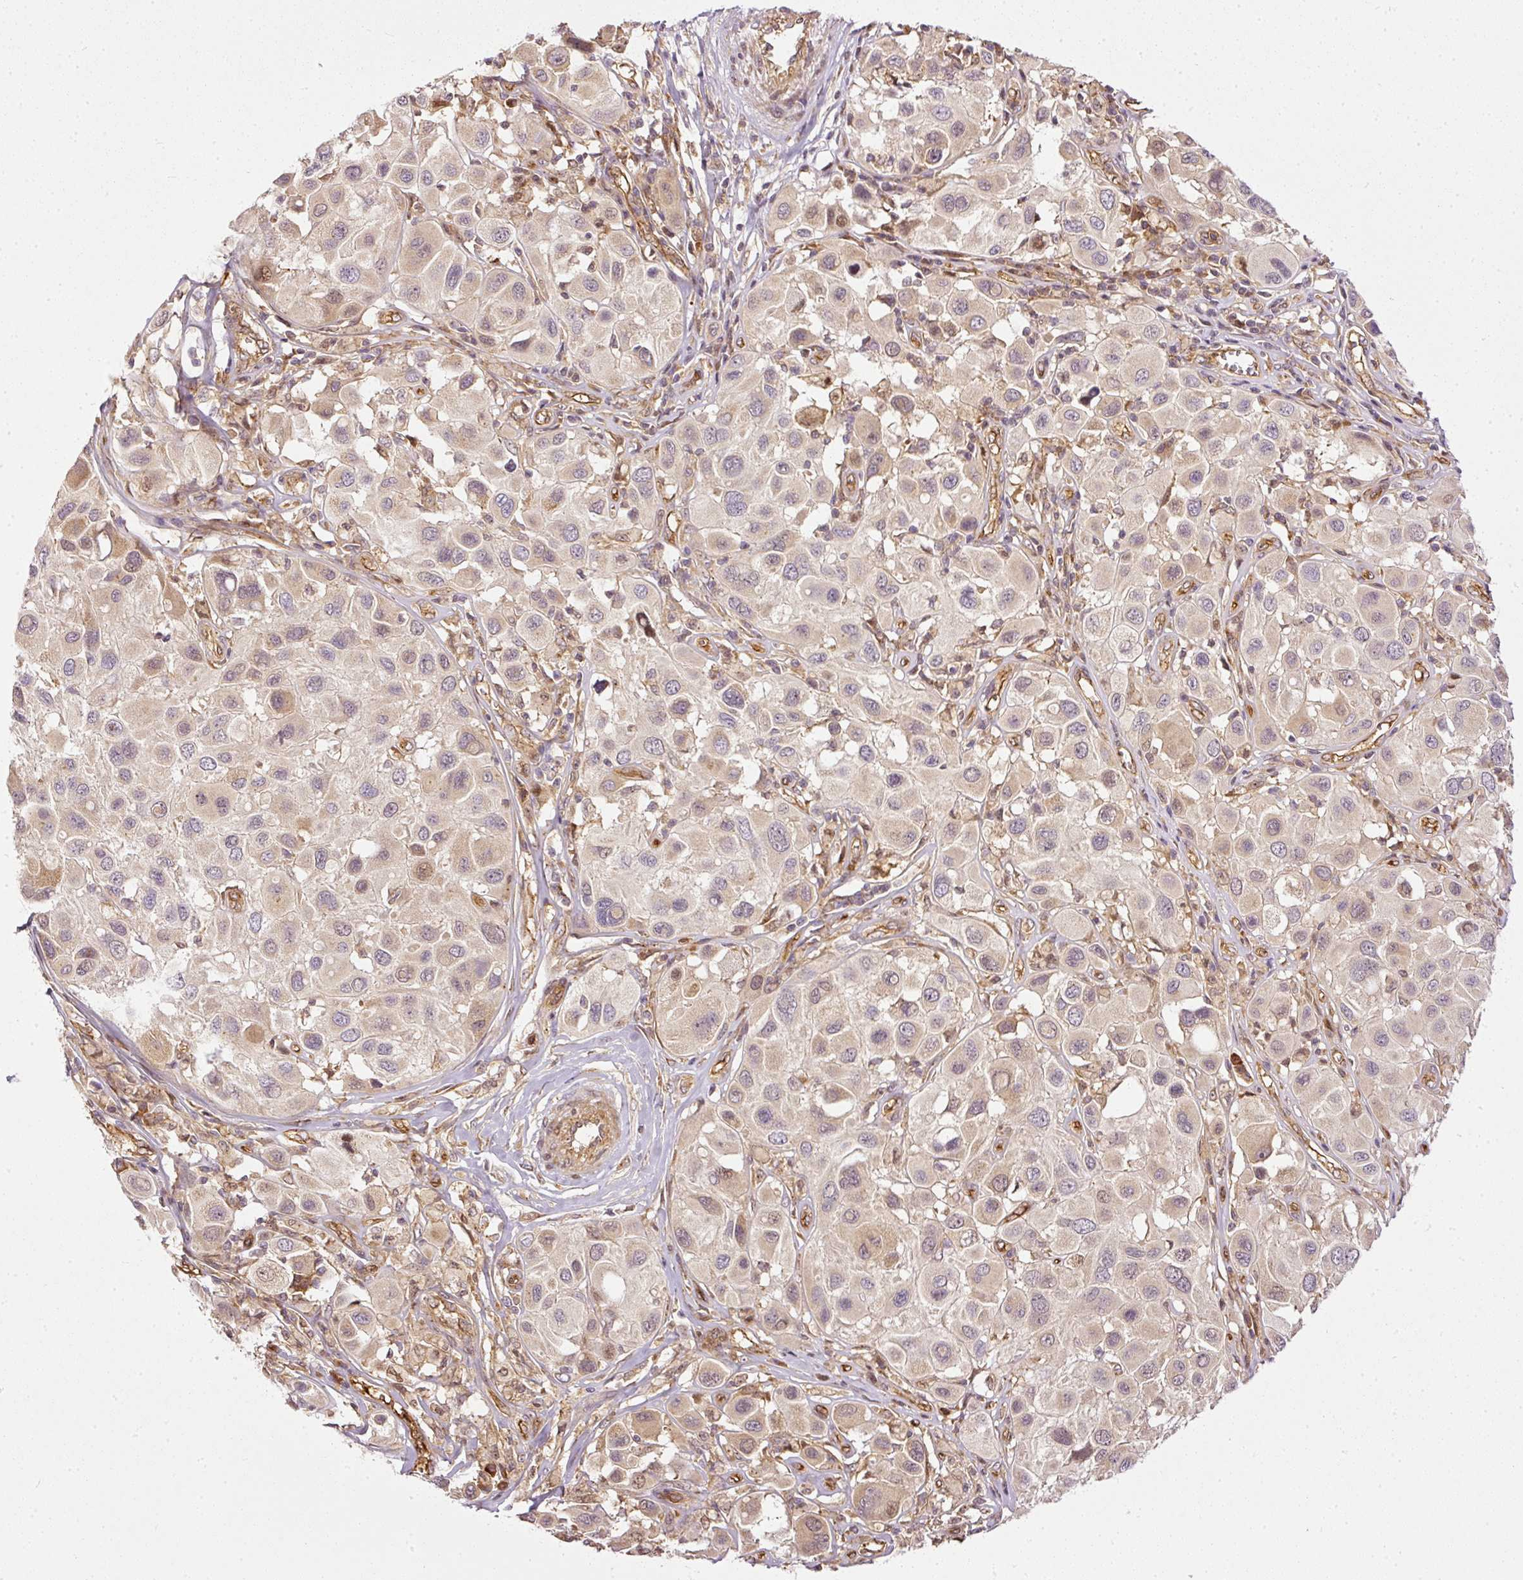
{"staining": {"intensity": "weak", "quantity": ">75%", "location": "cytoplasmic/membranous"}, "tissue": "melanoma", "cell_type": "Tumor cells", "image_type": "cancer", "snomed": [{"axis": "morphology", "description": "Malignant melanoma, Metastatic site"}, {"axis": "topography", "description": "Skin"}], "caption": "Malignant melanoma (metastatic site) stained with DAB (3,3'-diaminobenzidine) IHC demonstrates low levels of weak cytoplasmic/membranous positivity in approximately >75% of tumor cells.", "gene": "MIF4GD", "patient": {"sex": "male", "age": 41}}